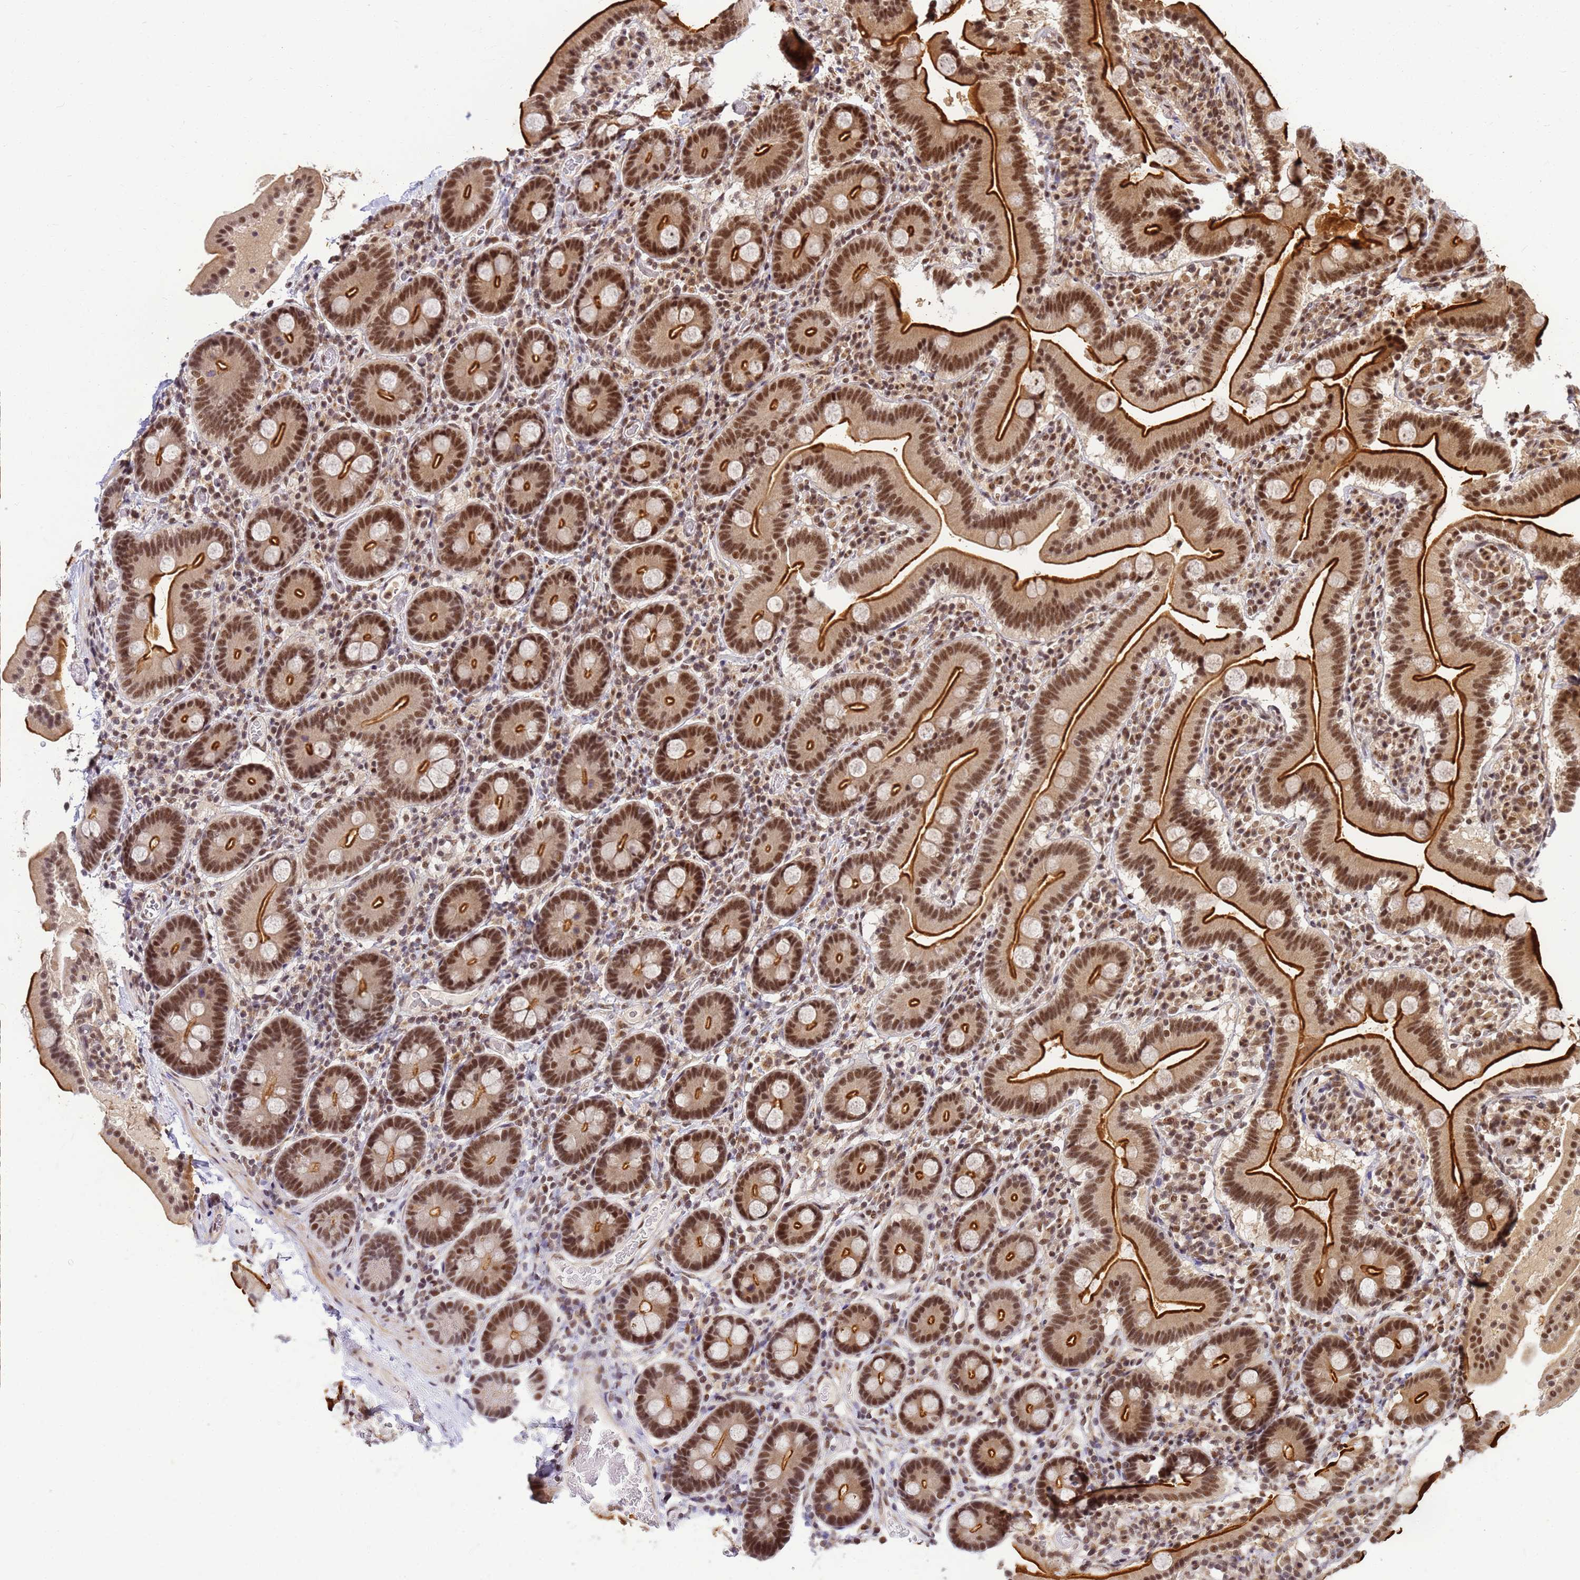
{"staining": {"intensity": "strong", "quantity": ">75%", "location": "cytoplasmic/membranous,nuclear"}, "tissue": "duodenum", "cell_type": "Glandular cells", "image_type": "normal", "snomed": [{"axis": "morphology", "description": "Normal tissue, NOS"}, {"axis": "topography", "description": "Duodenum"}], "caption": "Duodenum stained with a brown dye exhibits strong cytoplasmic/membranous,nuclear positive staining in about >75% of glandular cells.", "gene": "NCBP2", "patient": {"sex": "male", "age": 55}}